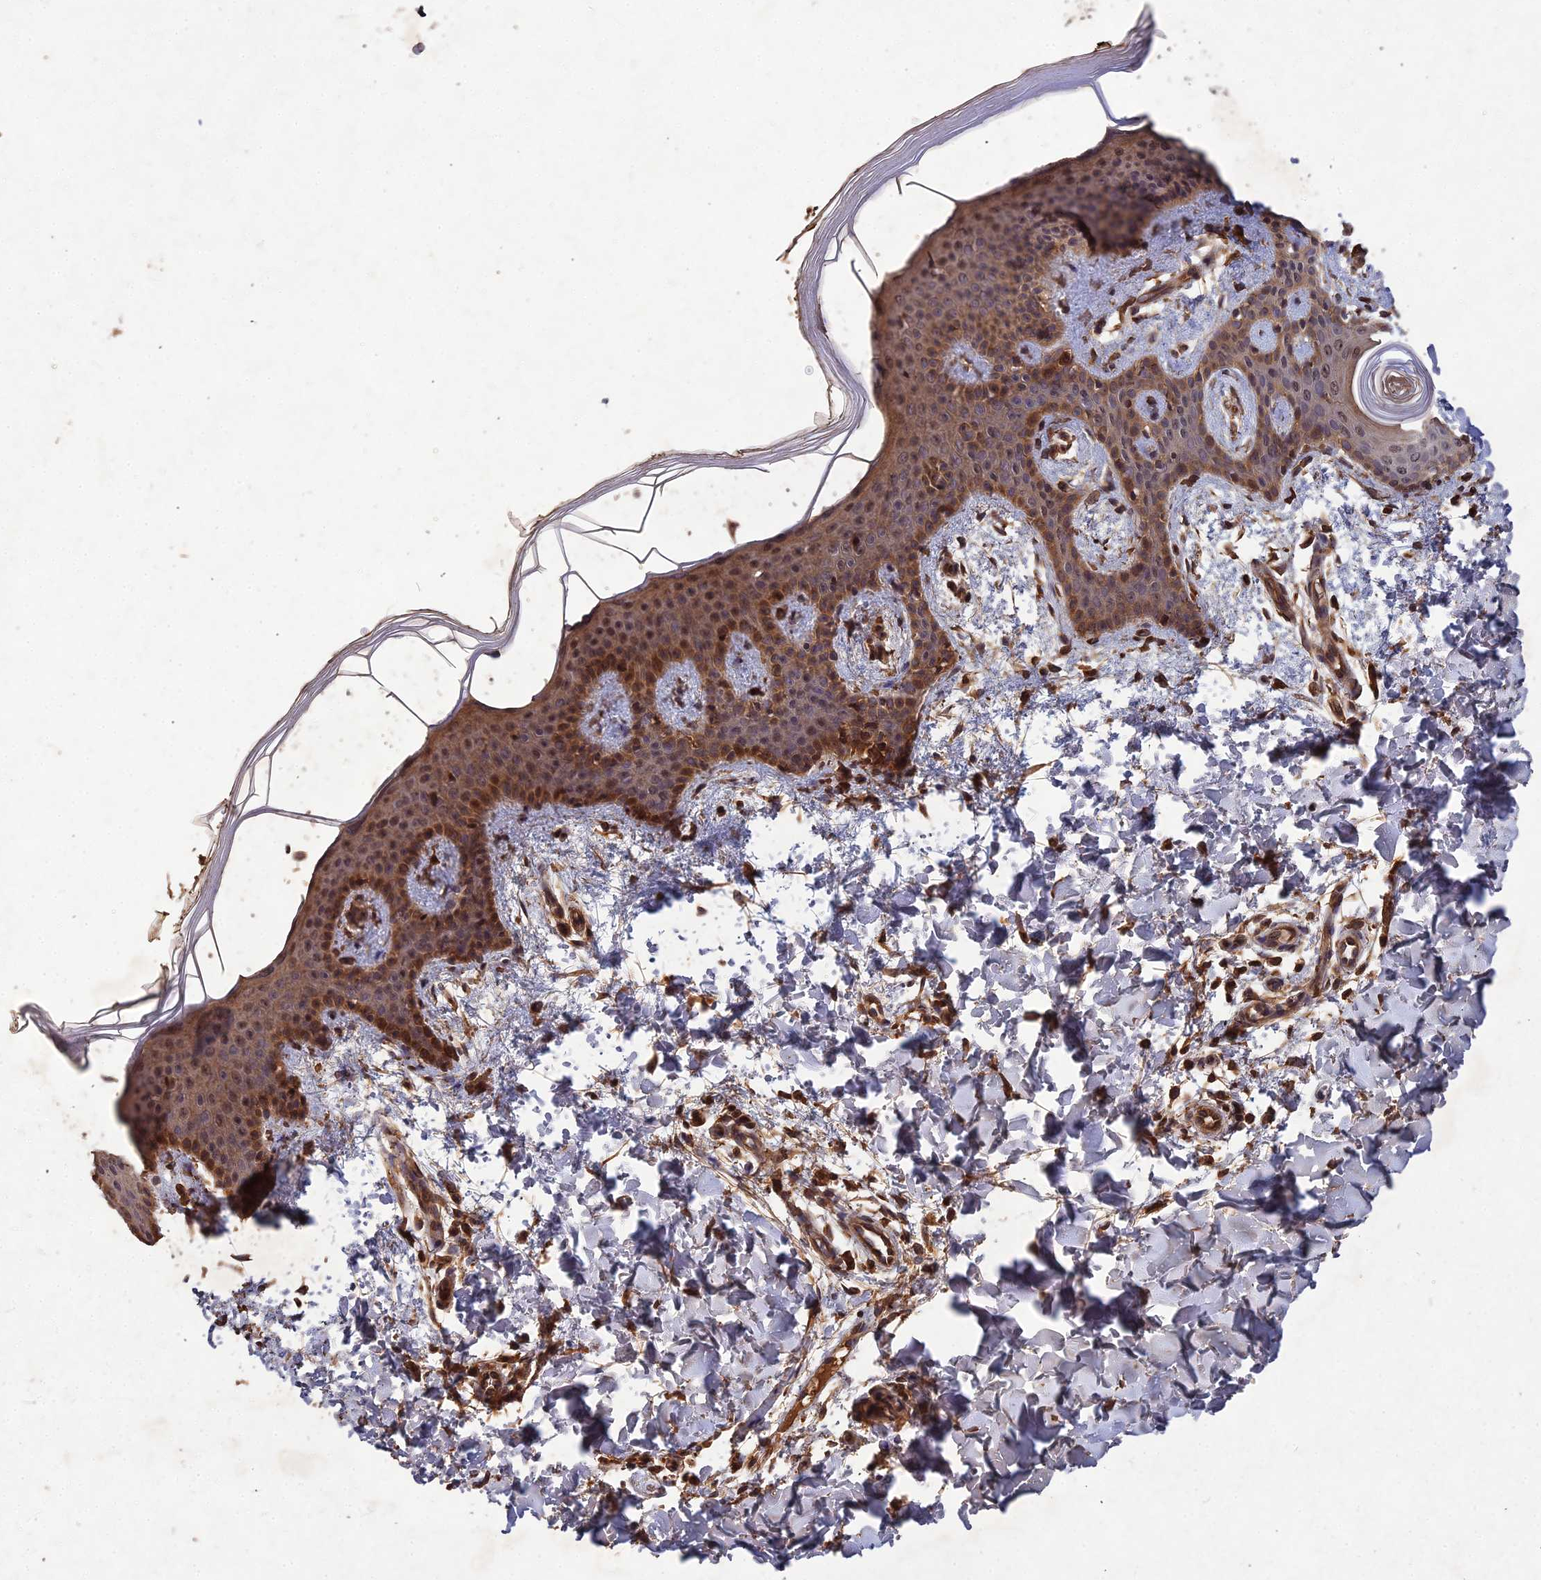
{"staining": {"intensity": "moderate", "quantity": ">75%", "location": "cytoplasmic/membranous,nuclear"}, "tissue": "skin", "cell_type": "Fibroblasts", "image_type": "normal", "snomed": [{"axis": "morphology", "description": "Normal tissue, NOS"}, {"axis": "topography", "description": "Skin"}], "caption": "The photomicrograph displays staining of normal skin, revealing moderate cytoplasmic/membranous,nuclear protein positivity (brown color) within fibroblasts. The protein is shown in brown color, while the nuclei are stained blue.", "gene": "SYMPK", "patient": {"sex": "male", "age": 36}}